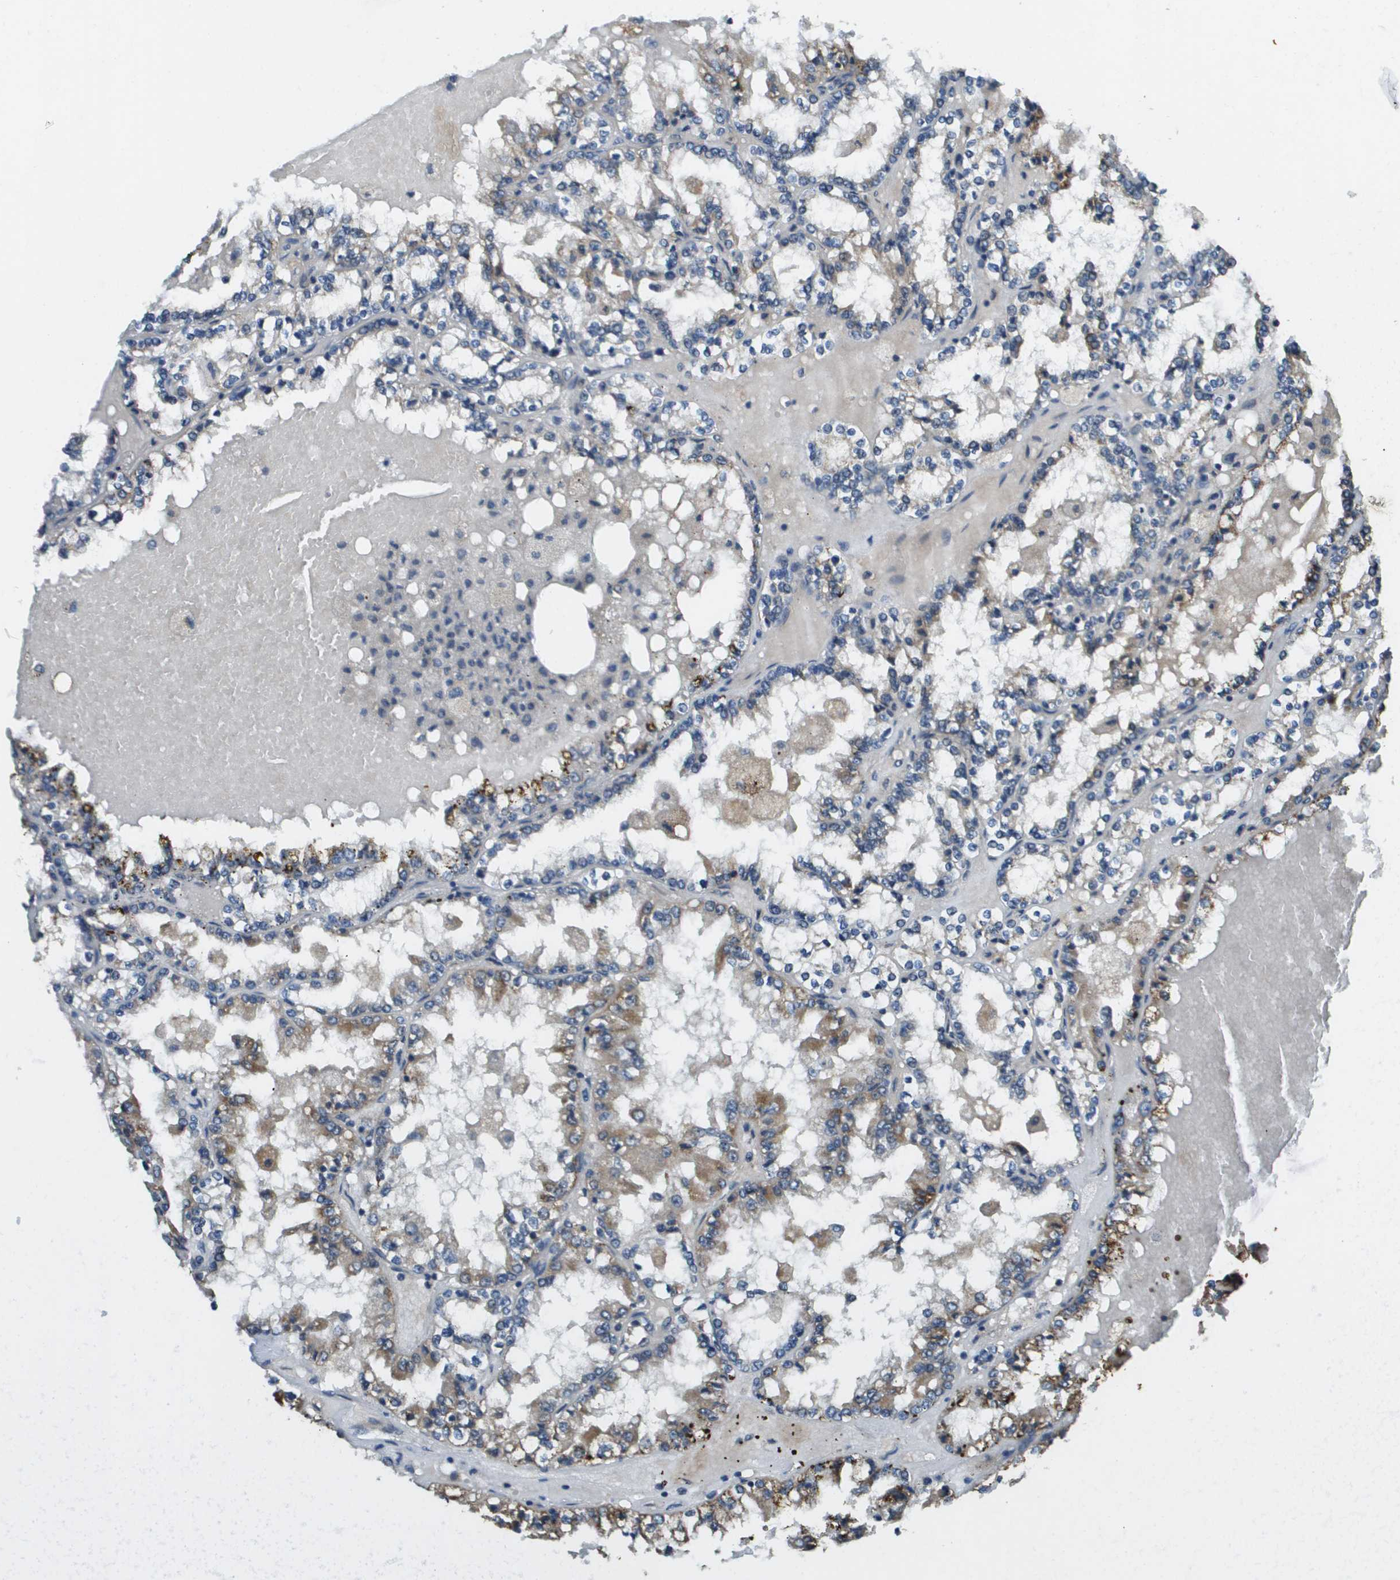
{"staining": {"intensity": "weak", "quantity": "<25%", "location": "cytoplasmic/membranous"}, "tissue": "renal cancer", "cell_type": "Tumor cells", "image_type": "cancer", "snomed": [{"axis": "morphology", "description": "Adenocarcinoma, NOS"}, {"axis": "topography", "description": "Kidney"}], "caption": "Renal adenocarcinoma was stained to show a protein in brown. There is no significant expression in tumor cells. Nuclei are stained in blue.", "gene": "CDKN2C", "patient": {"sex": "female", "age": 56}}